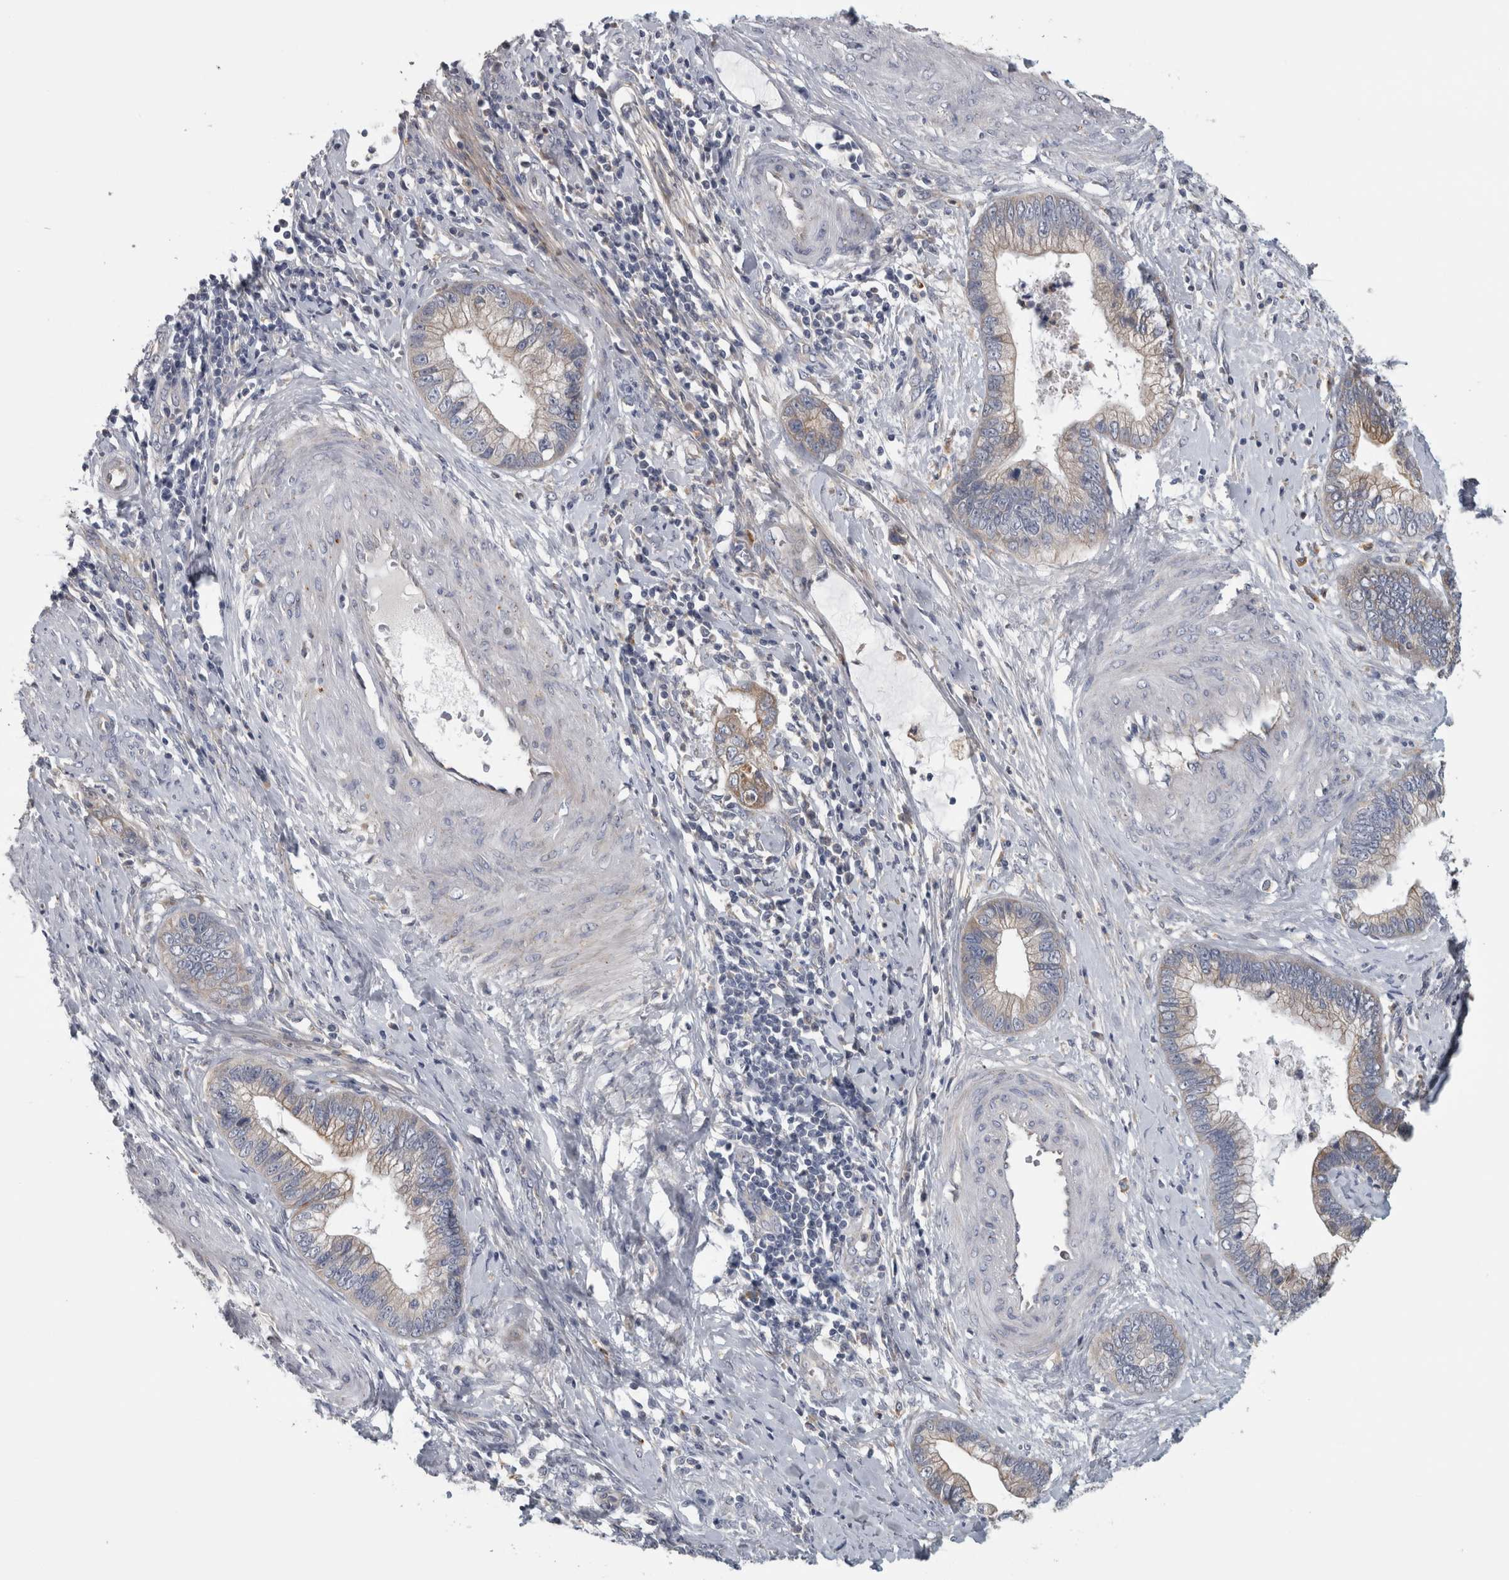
{"staining": {"intensity": "weak", "quantity": "25%-75%", "location": "cytoplasmic/membranous"}, "tissue": "cervical cancer", "cell_type": "Tumor cells", "image_type": "cancer", "snomed": [{"axis": "morphology", "description": "Adenocarcinoma, NOS"}, {"axis": "topography", "description": "Cervix"}], "caption": "Immunohistochemical staining of cervical cancer (adenocarcinoma) reveals weak cytoplasmic/membranous protein positivity in approximately 25%-75% of tumor cells.", "gene": "ATXN2", "patient": {"sex": "female", "age": 44}}